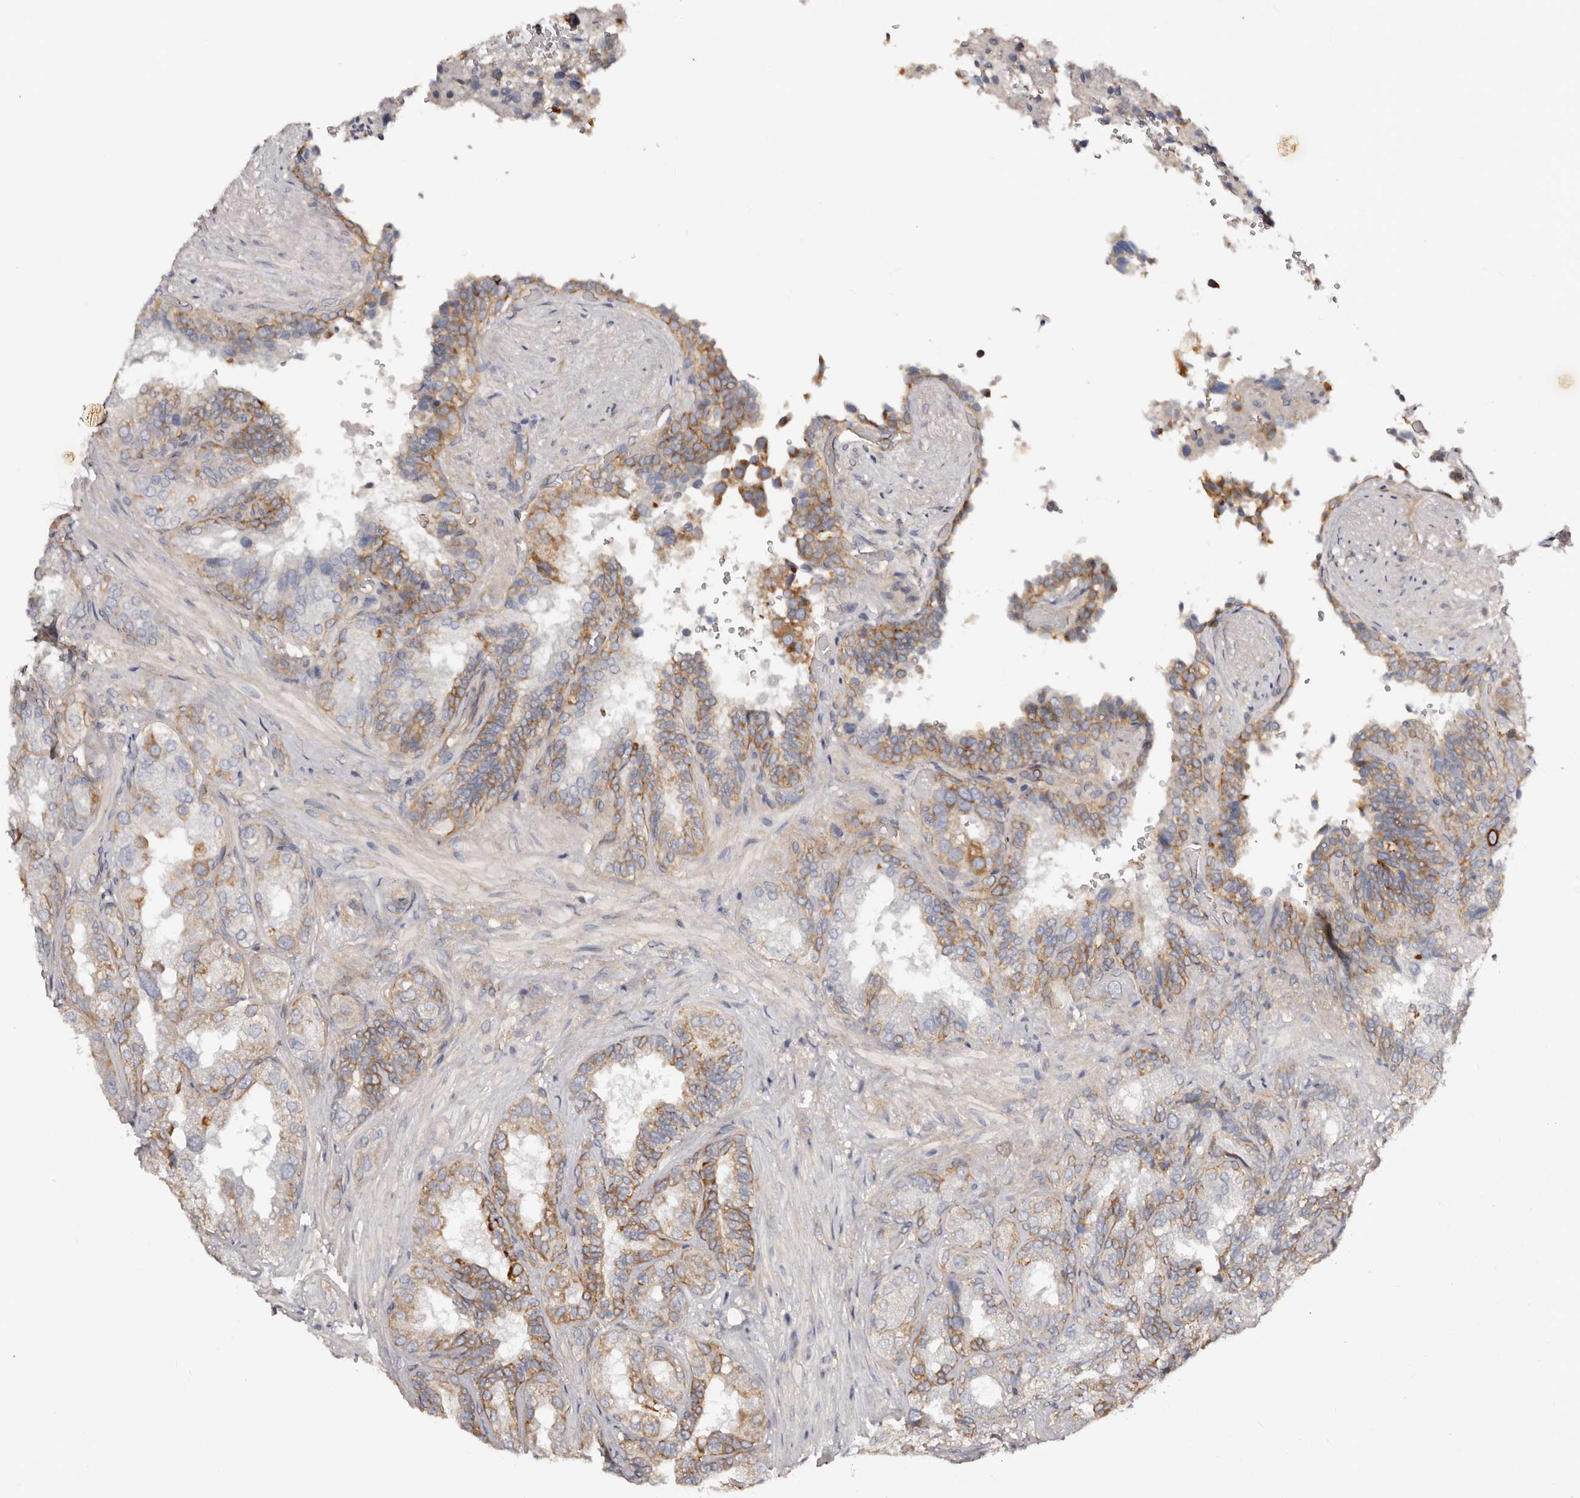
{"staining": {"intensity": "moderate", "quantity": "25%-75%", "location": "cytoplasmic/membranous"}, "tissue": "seminal vesicle", "cell_type": "Glandular cells", "image_type": "normal", "snomed": [{"axis": "morphology", "description": "Normal tissue, NOS"}, {"axis": "topography", "description": "Seminal veicle"}, {"axis": "topography", "description": "Peripheral nerve tissue"}], "caption": "This micrograph reveals immunohistochemistry (IHC) staining of unremarkable seminal vesicle, with medium moderate cytoplasmic/membranous positivity in about 25%-75% of glandular cells.", "gene": "DMRT2", "patient": {"sex": "male", "age": 63}}